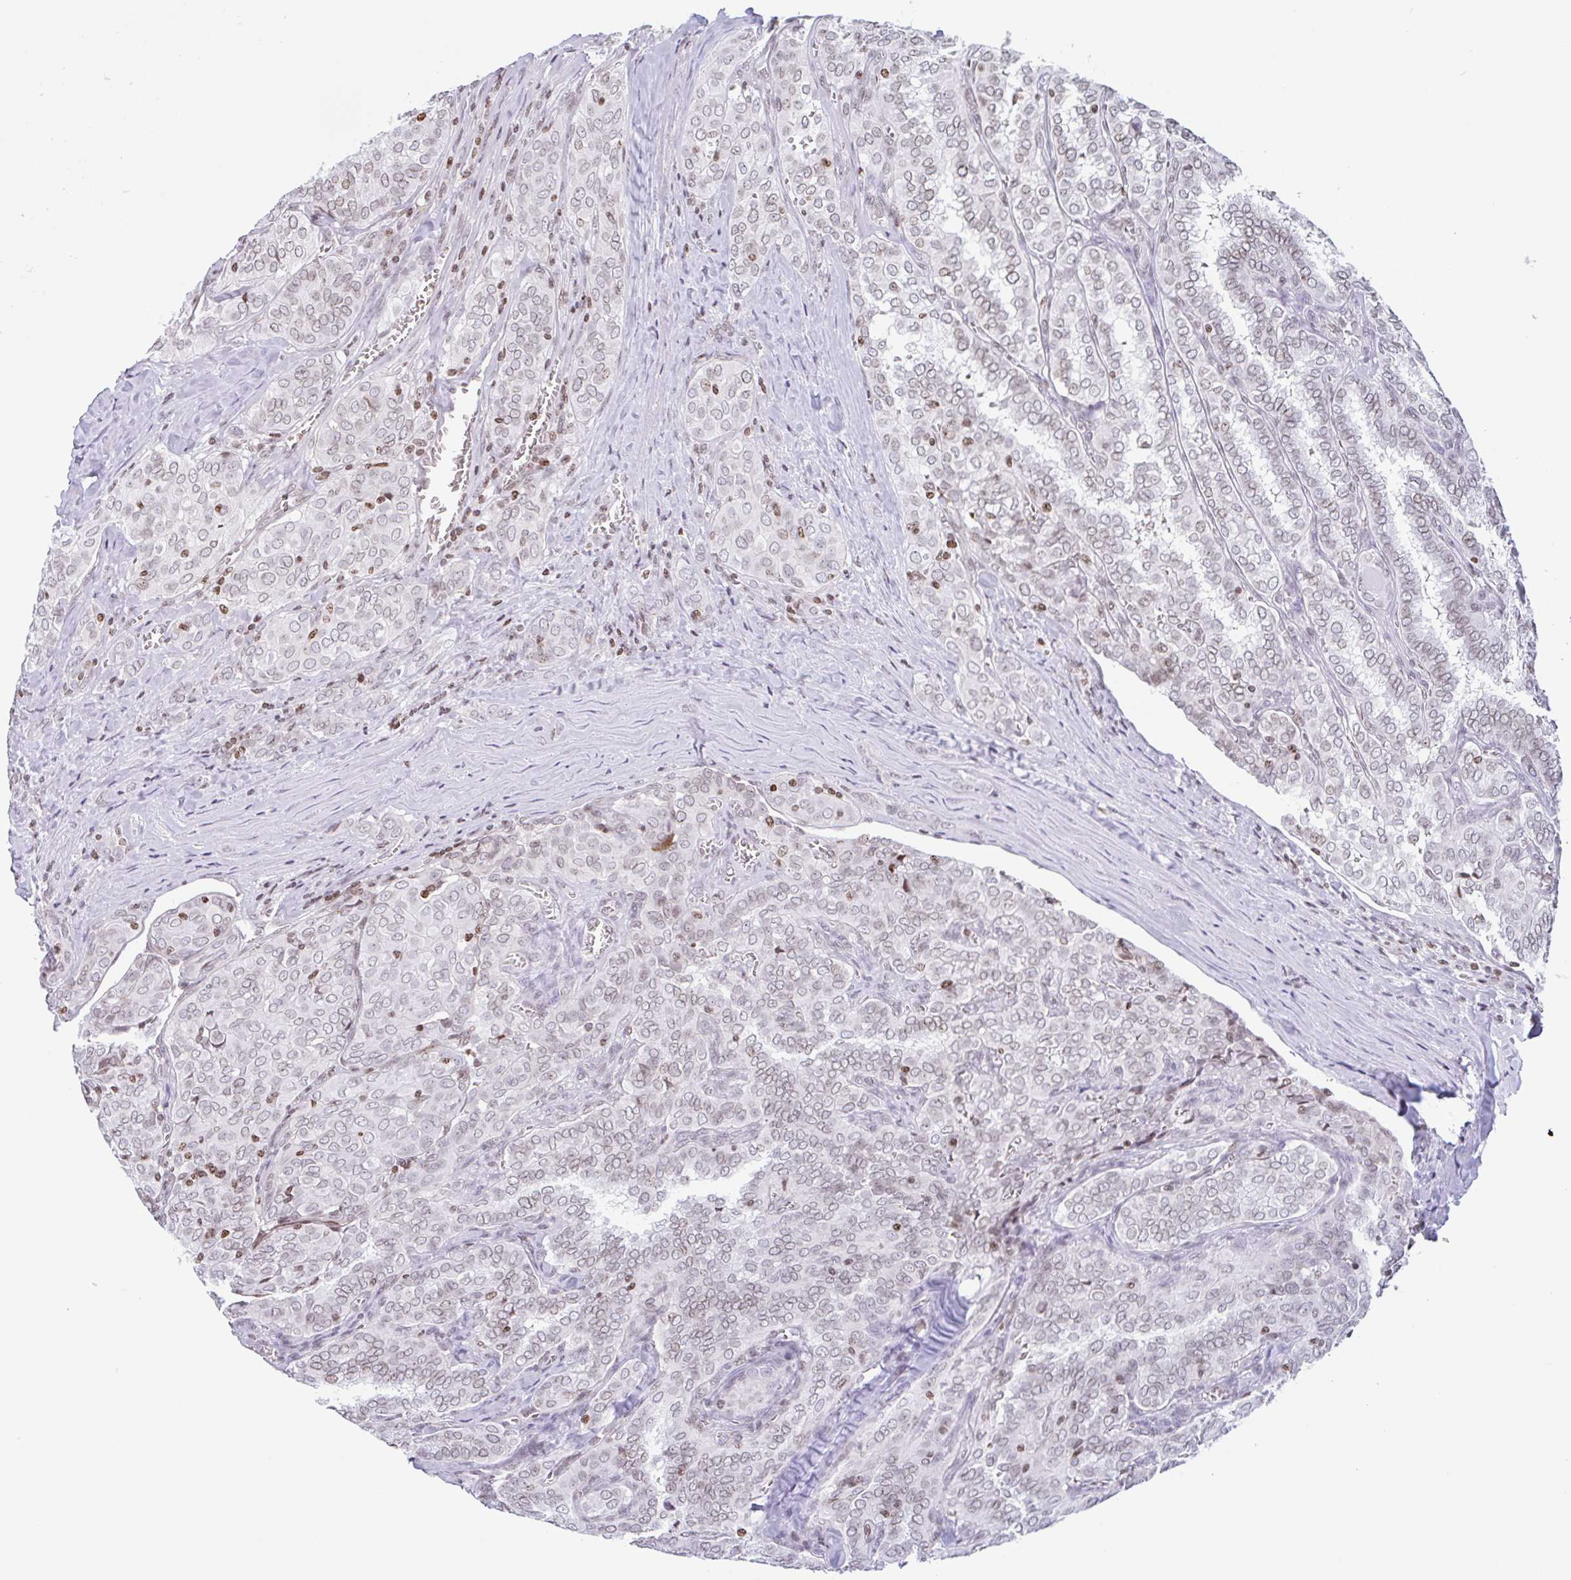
{"staining": {"intensity": "weak", "quantity": ">75%", "location": "nuclear"}, "tissue": "thyroid cancer", "cell_type": "Tumor cells", "image_type": "cancer", "snomed": [{"axis": "morphology", "description": "Papillary adenocarcinoma, NOS"}, {"axis": "topography", "description": "Thyroid gland"}], "caption": "Immunohistochemical staining of human papillary adenocarcinoma (thyroid) displays weak nuclear protein staining in about >75% of tumor cells.", "gene": "NOL6", "patient": {"sex": "female", "age": 30}}